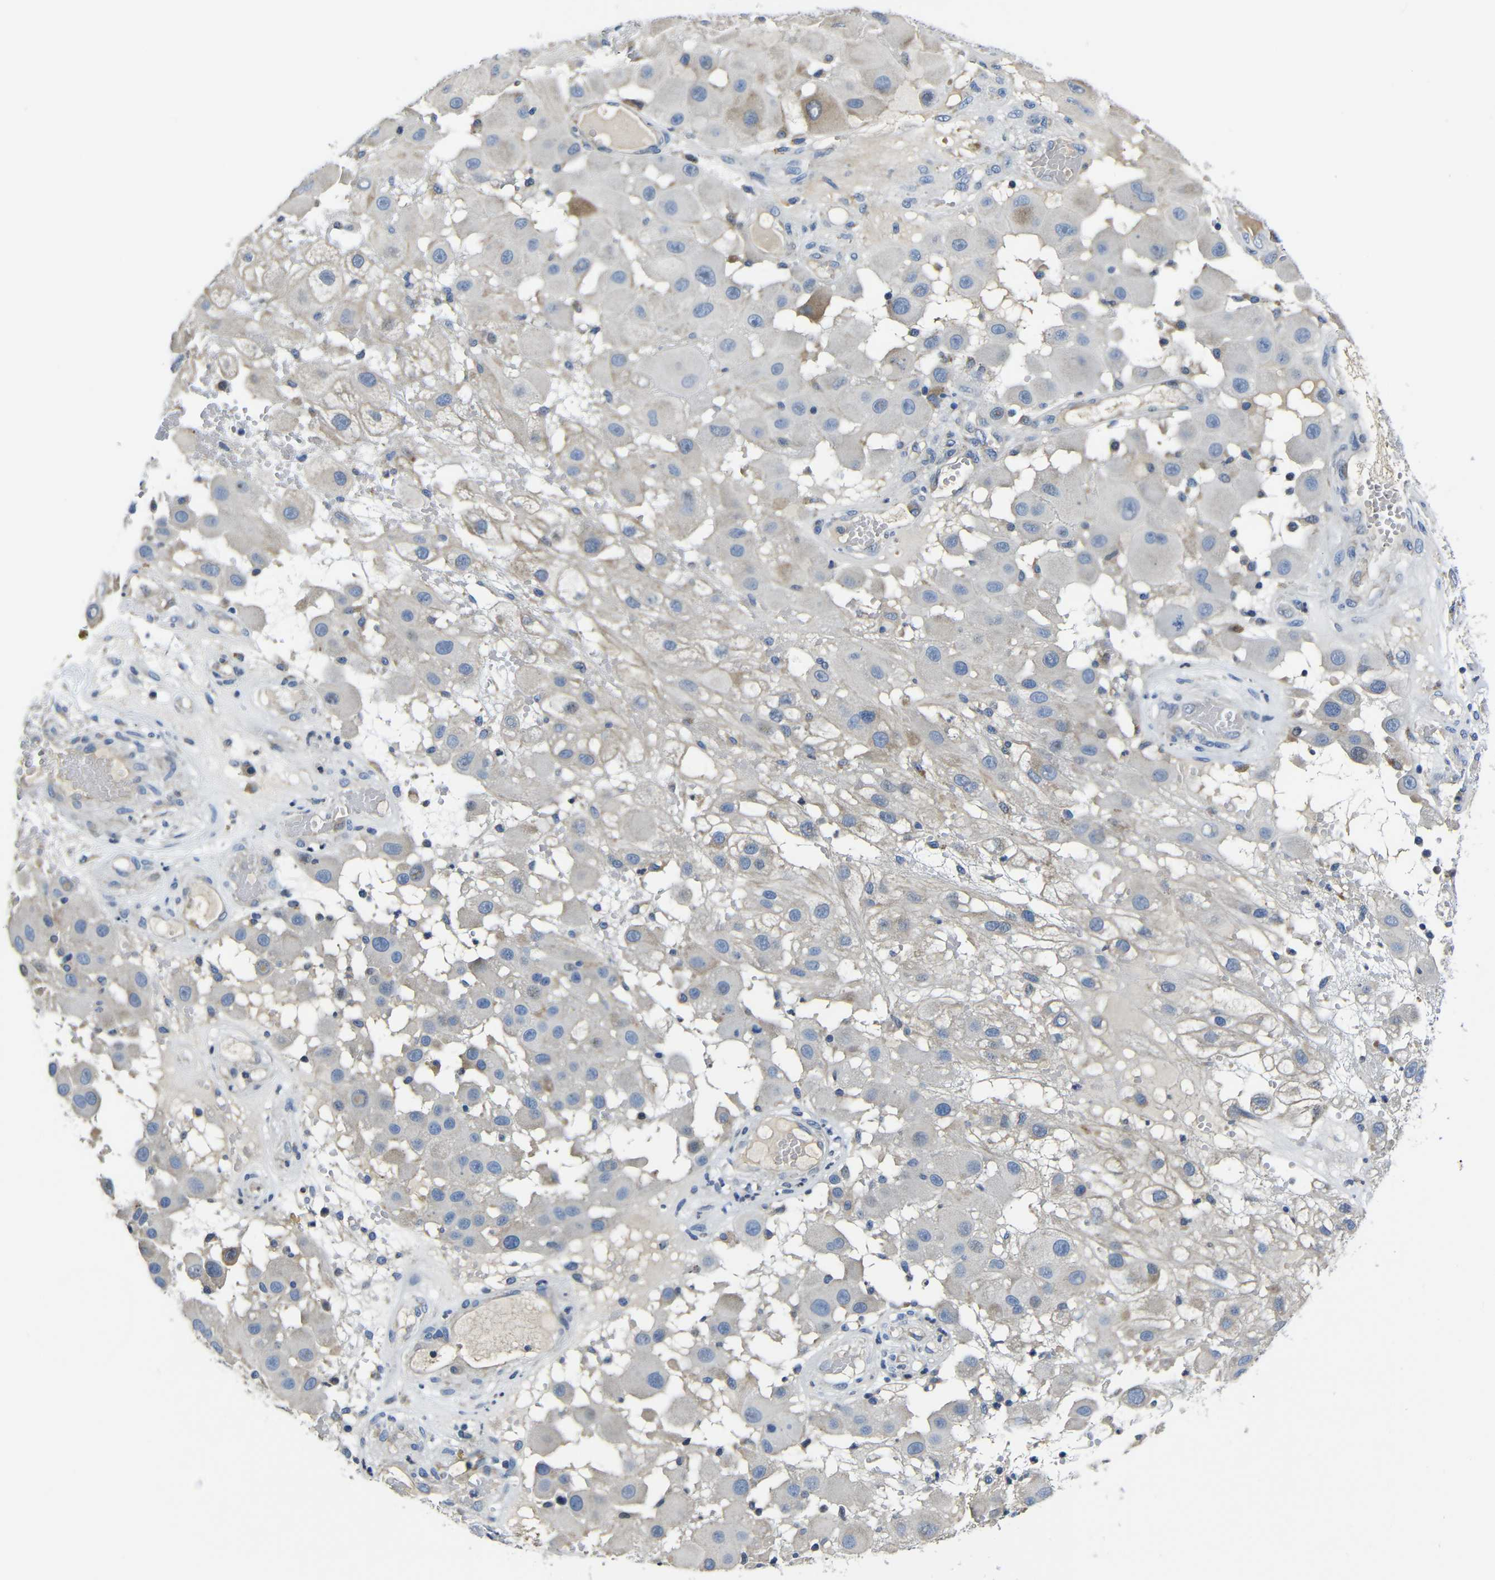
{"staining": {"intensity": "negative", "quantity": "none", "location": "none"}, "tissue": "melanoma", "cell_type": "Tumor cells", "image_type": "cancer", "snomed": [{"axis": "morphology", "description": "Malignant melanoma, NOS"}, {"axis": "topography", "description": "Skin"}], "caption": "DAB (3,3'-diaminobenzidine) immunohistochemical staining of malignant melanoma demonstrates no significant expression in tumor cells. (DAB IHC, high magnification).", "gene": "AFDN", "patient": {"sex": "female", "age": 81}}